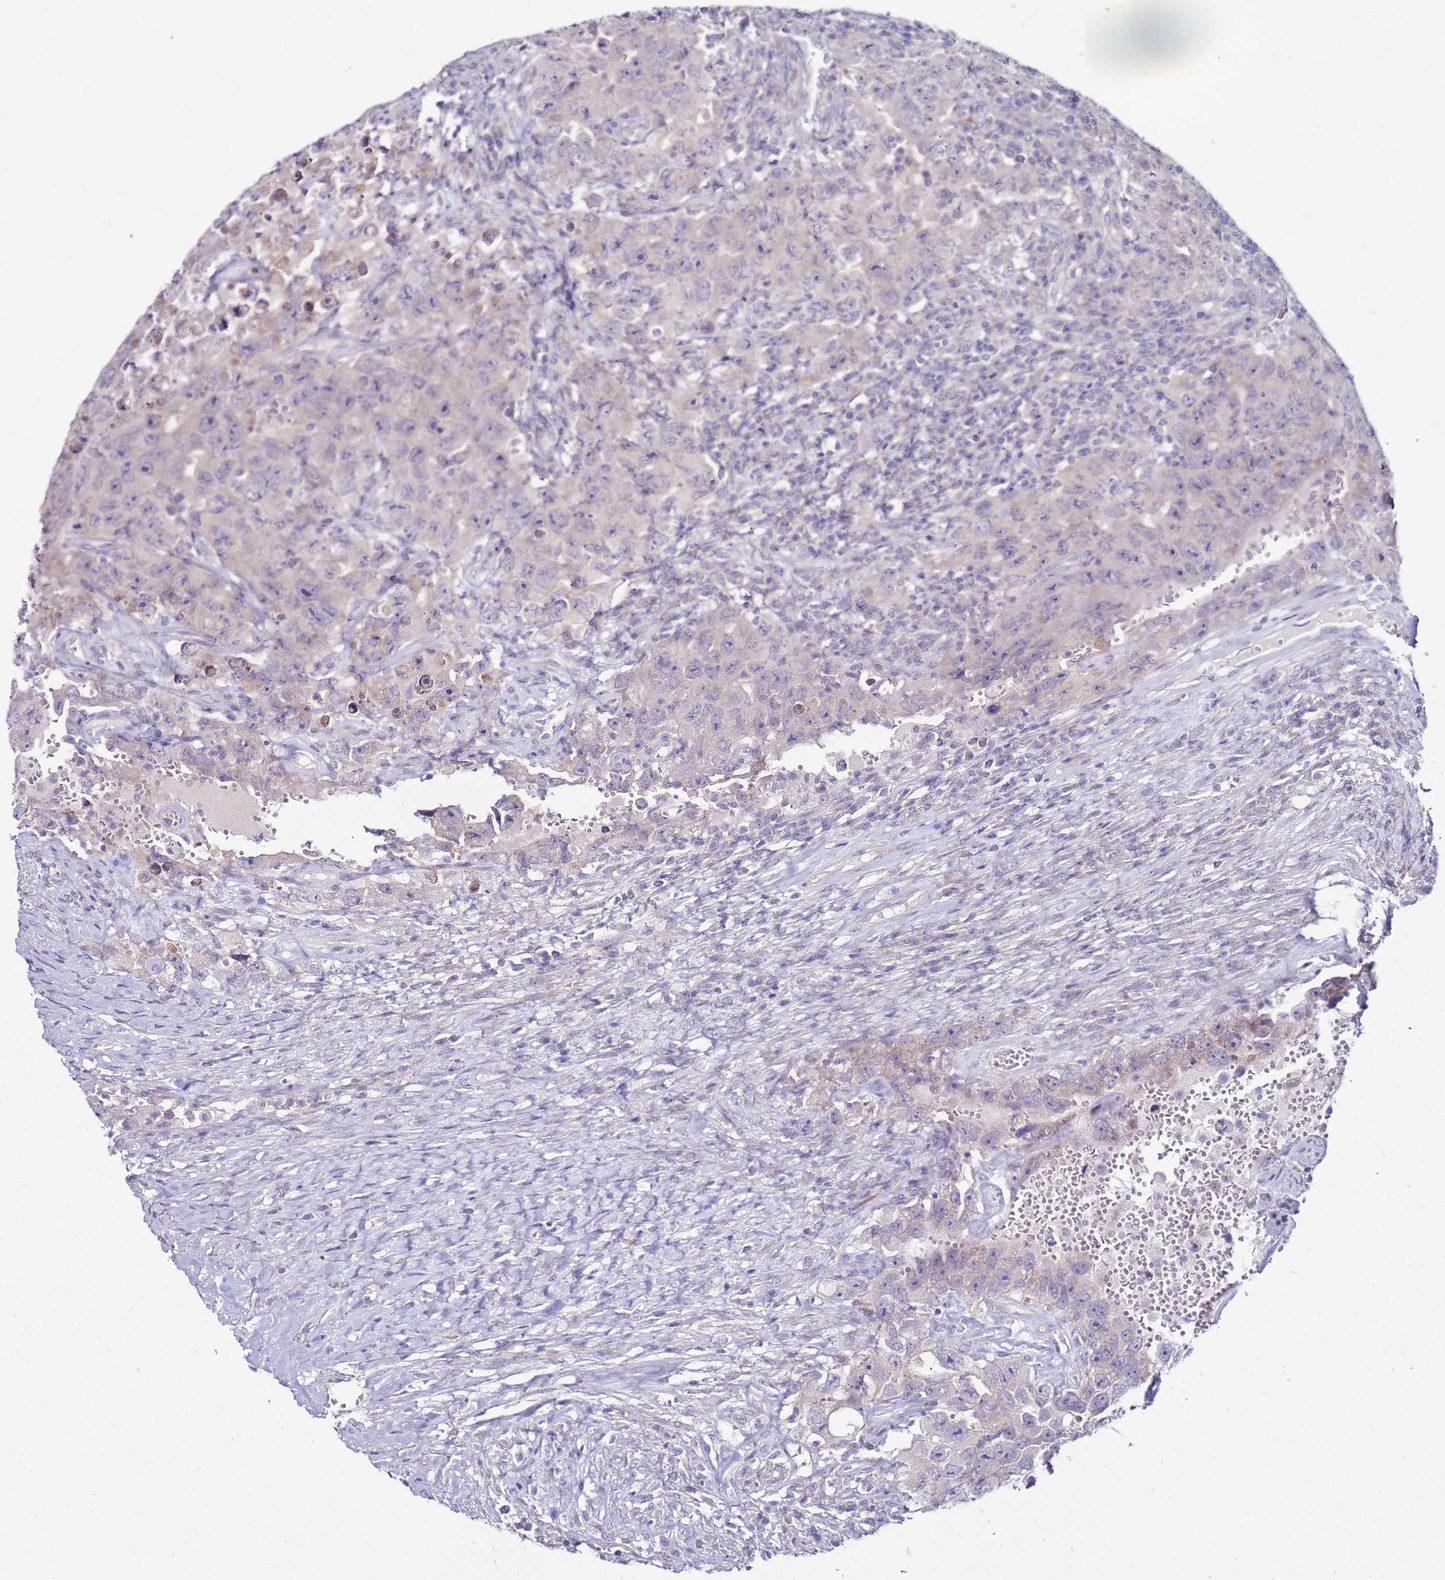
{"staining": {"intensity": "negative", "quantity": "none", "location": "none"}, "tissue": "testis cancer", "cell_type": "Tumor cells", "image_type": "cancer", "snomed": [{"axis": "morphology", "description": "Carcinoma, Embryonal, NOS"}, {"axis": "topography", "description": "Testis"}], "caption": "A high-resolution image shows immunohistochemistry (IHC) staining of testis cancer, which exhibits no significant expression in tumor cells.", "gene": "GPN3", "patient": {"sex": "male", "age": 26}}